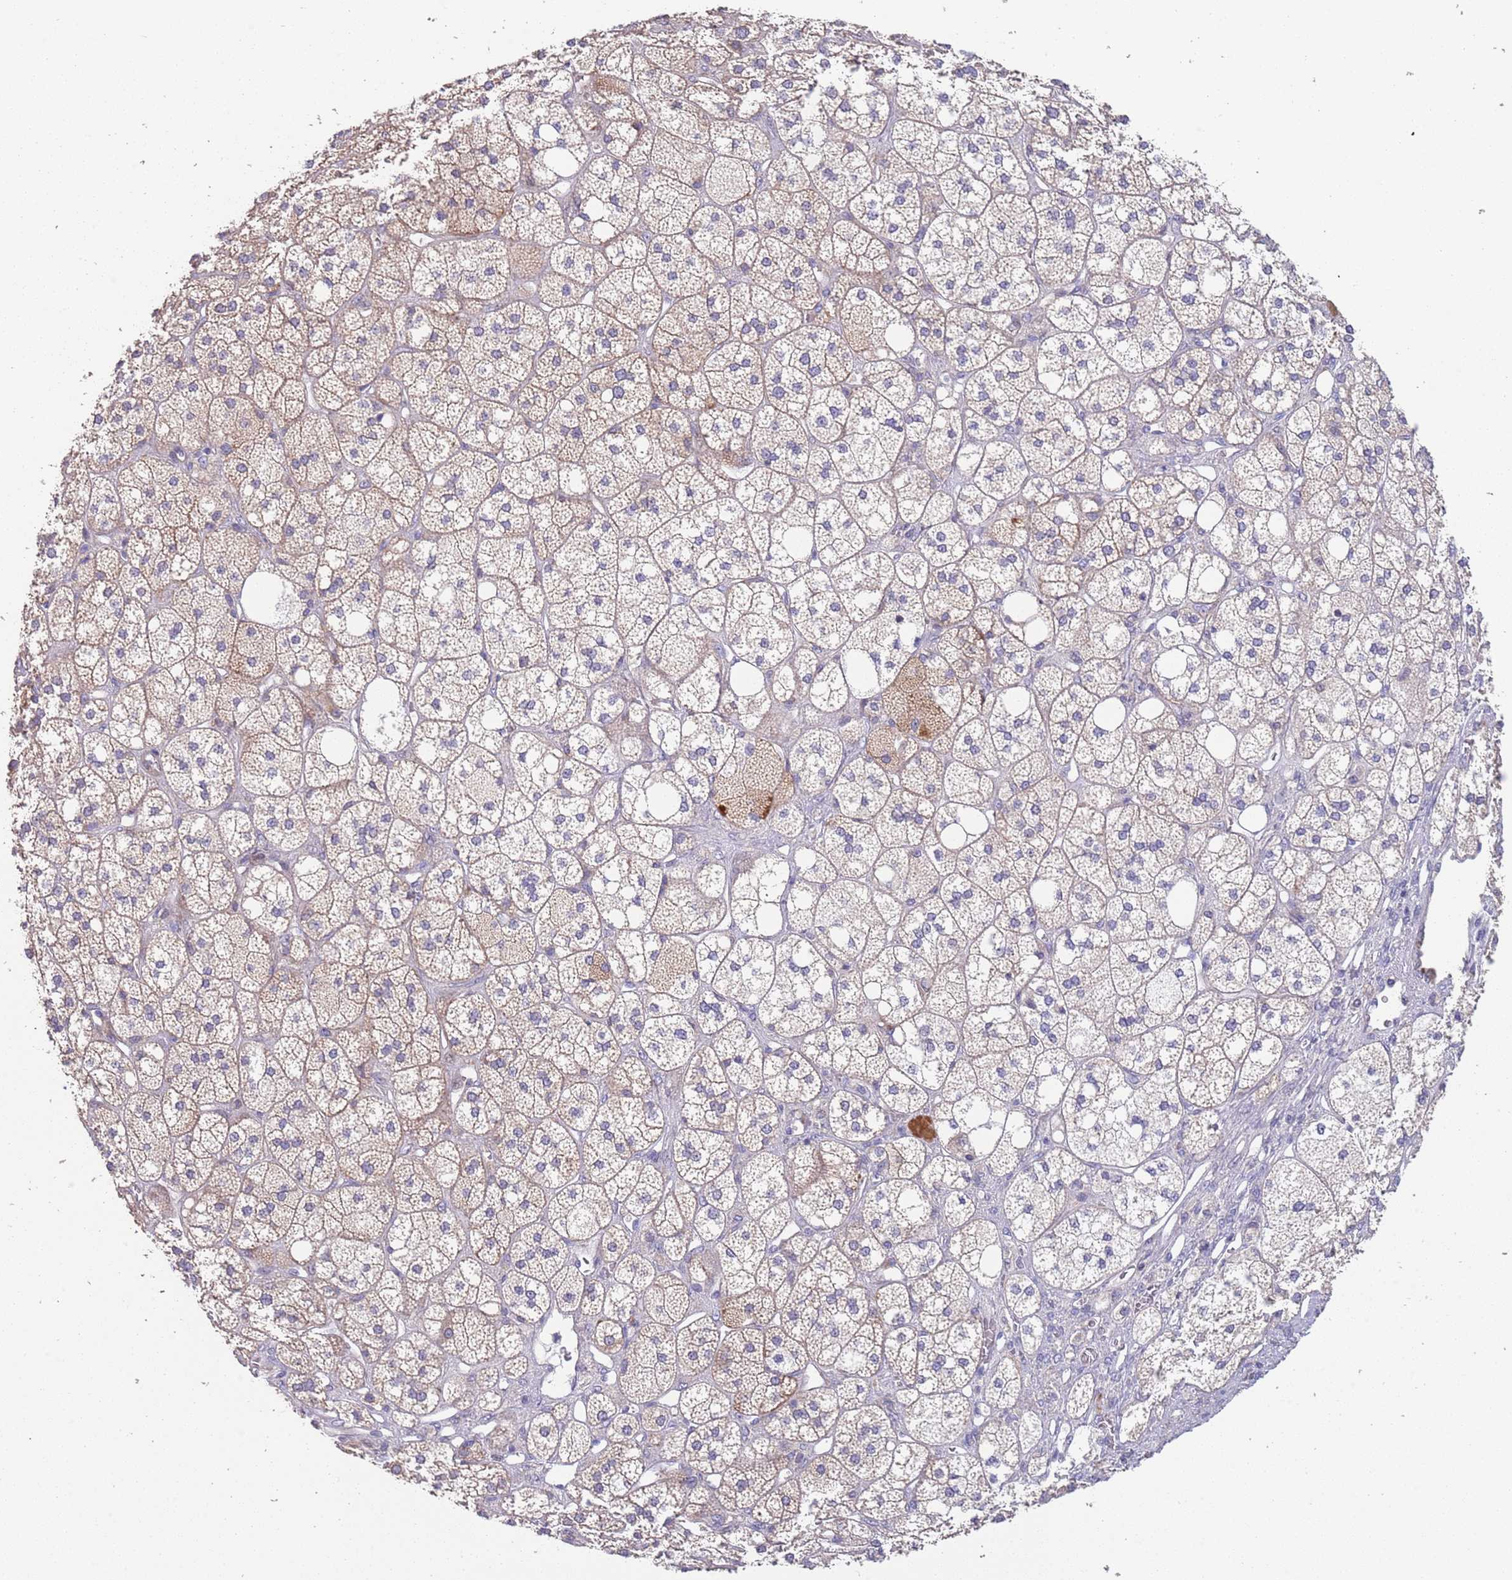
{"staining": {"intensity": "weak", "quantity": "<25%", "location": "cytoplasmic/membranous"}, "tissue": "adrenal gland", "cell_type": "Glandular cells", "image_type": "normal", "snomed": [{"axis": "morphology", "description": "Normal tissue, NOS"}, {"axis": "topography", "description": "Adrenal gland"}], "caption": "This is an IHC photomicrograph of normal adrenal gland. There is no staining in glandular cells.", "gene": "ABCC10", "patient": {"sex": "male", "age": 61}}